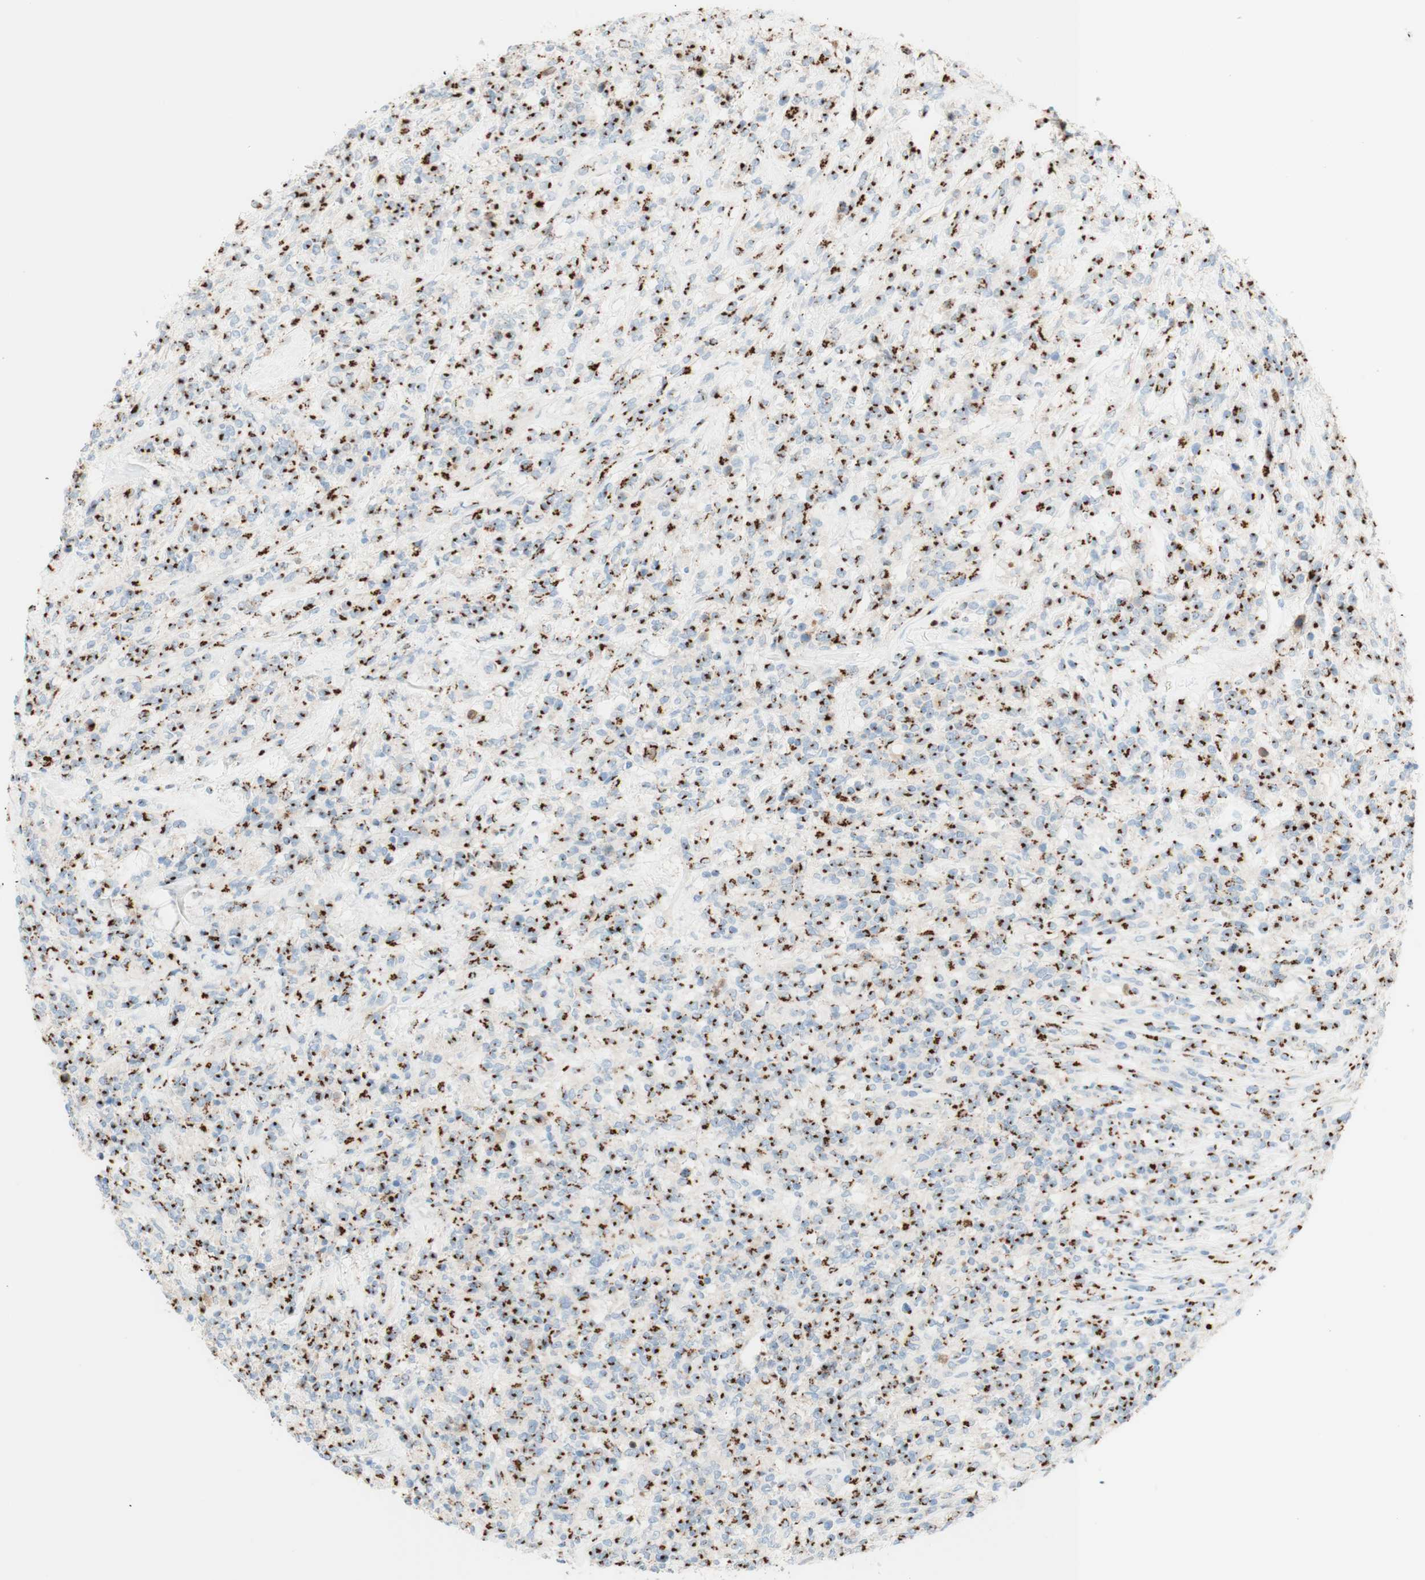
{"staining": {"intensity": "strong", "quantity": ">75%", "location": "cytoplasmic/membranous"}, "tissue": "lymphoma", "cell_type": "Tumor cells", "image_type": "cancer", "snomed": [{"axis": "morphology", "description": "Malignant lymphoma, non-Hodgkin's type, High grade"}, {"axis": "topography", "description": "Soft tissue"}], "caption": "High-power microscopy captured an IHC micrograph of malignant lymphoma, non-Hodgkin's type (high-grade), revealing strong cytoplasmic/membranous expression in approximately >75% of tumor cells.", "gene": "GOLGB1", "patient": {"sex": "male", "age": 18}}